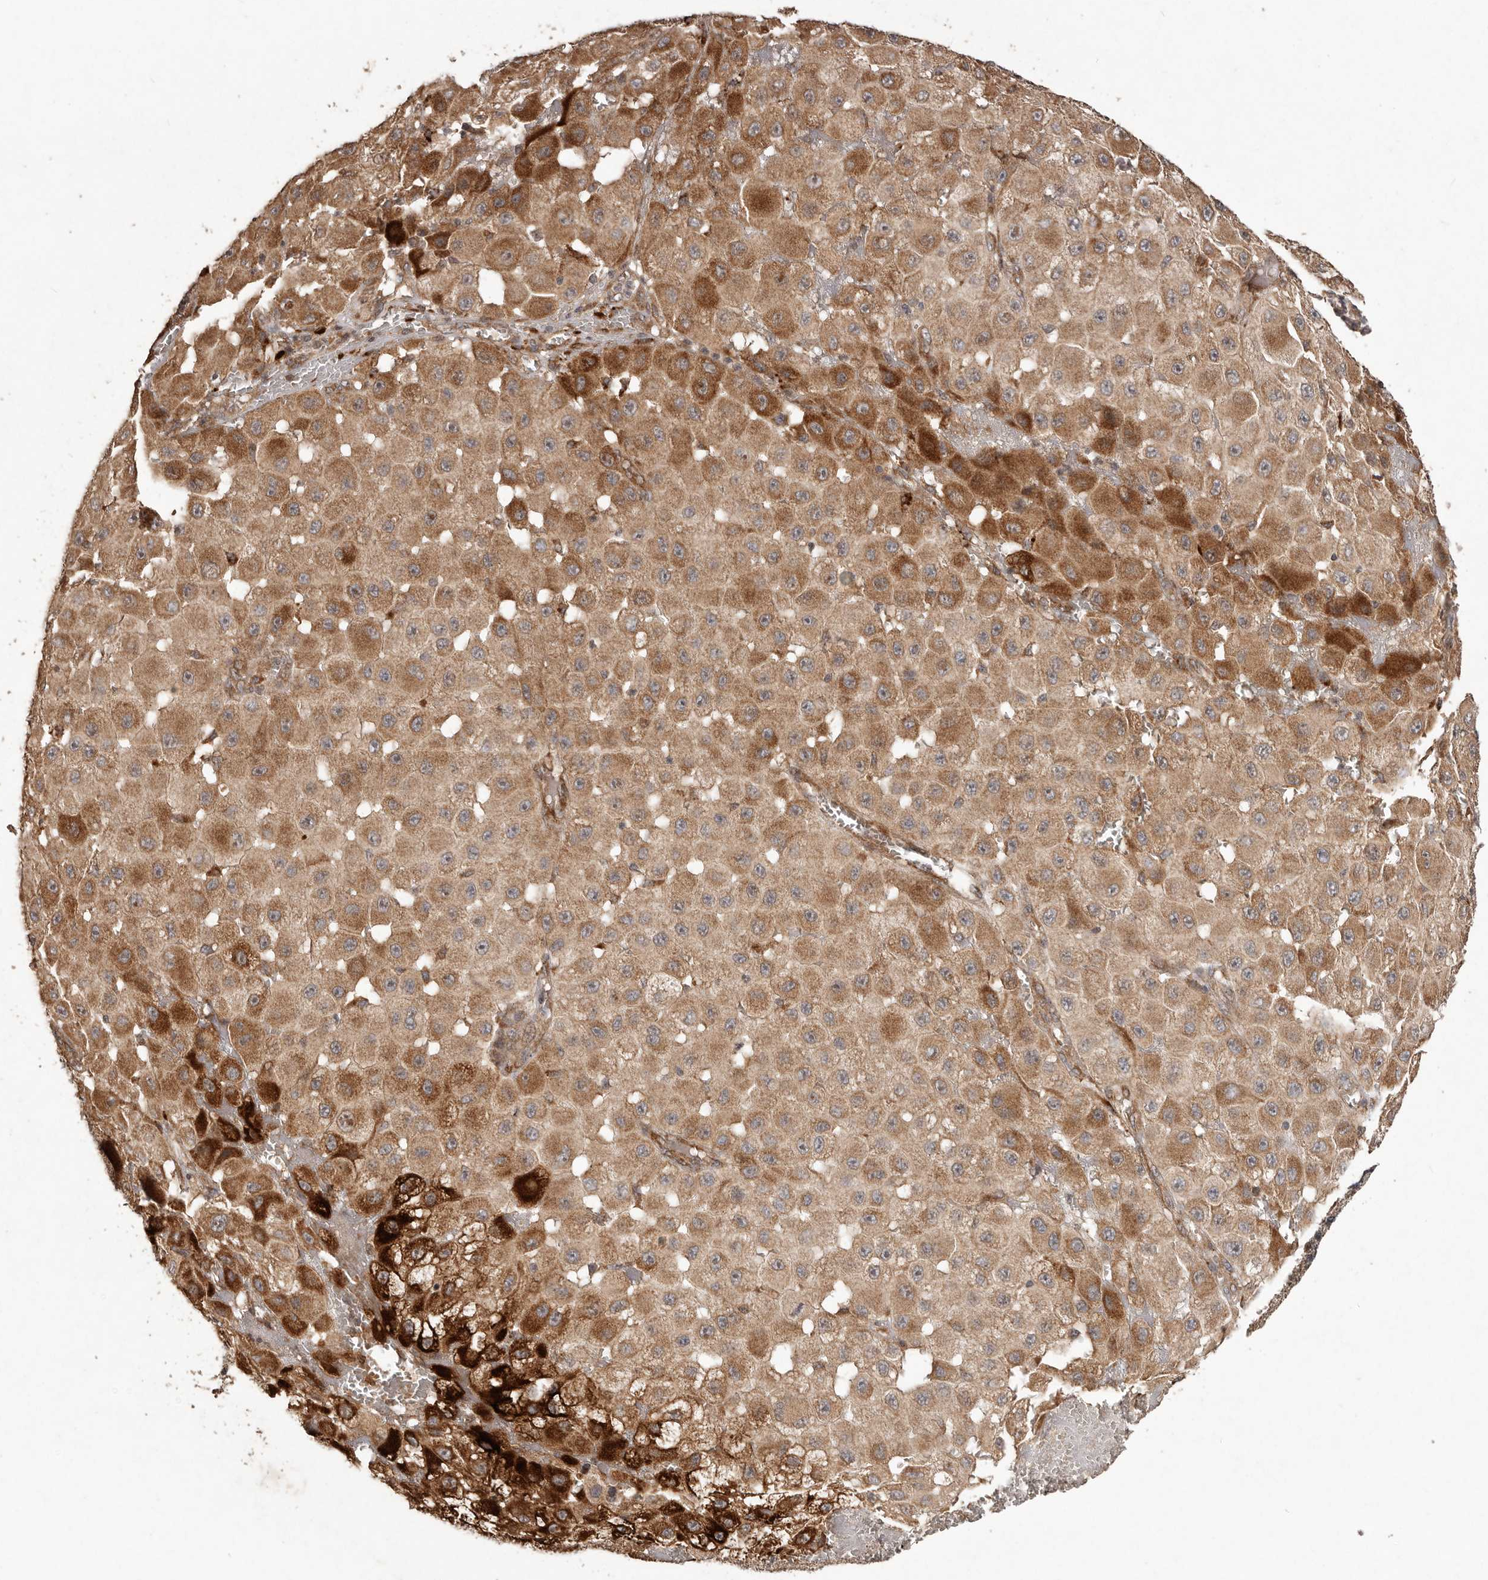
{"staining": {"intensity": "moderate", "quantity": ">75%", "location": "cytoplasmic/membranous"}, "tissue": "melanoma", "cell_type": "Tumor cells", "image_type": "cancer", "snomed": [{"axis": "morphology", "description": "Malignant melanoma, NOS"}, {"axis": "topography", "description": "Skin"}], "caption": "Approximately >75% of tumor cells in malignant melanoma display moderate cytoplasmic/membranous protein positivity as visualized by brown immunohistochemical staining.", "gene": "PLOD2", "patient": {"sex": "female", "age": 81}}